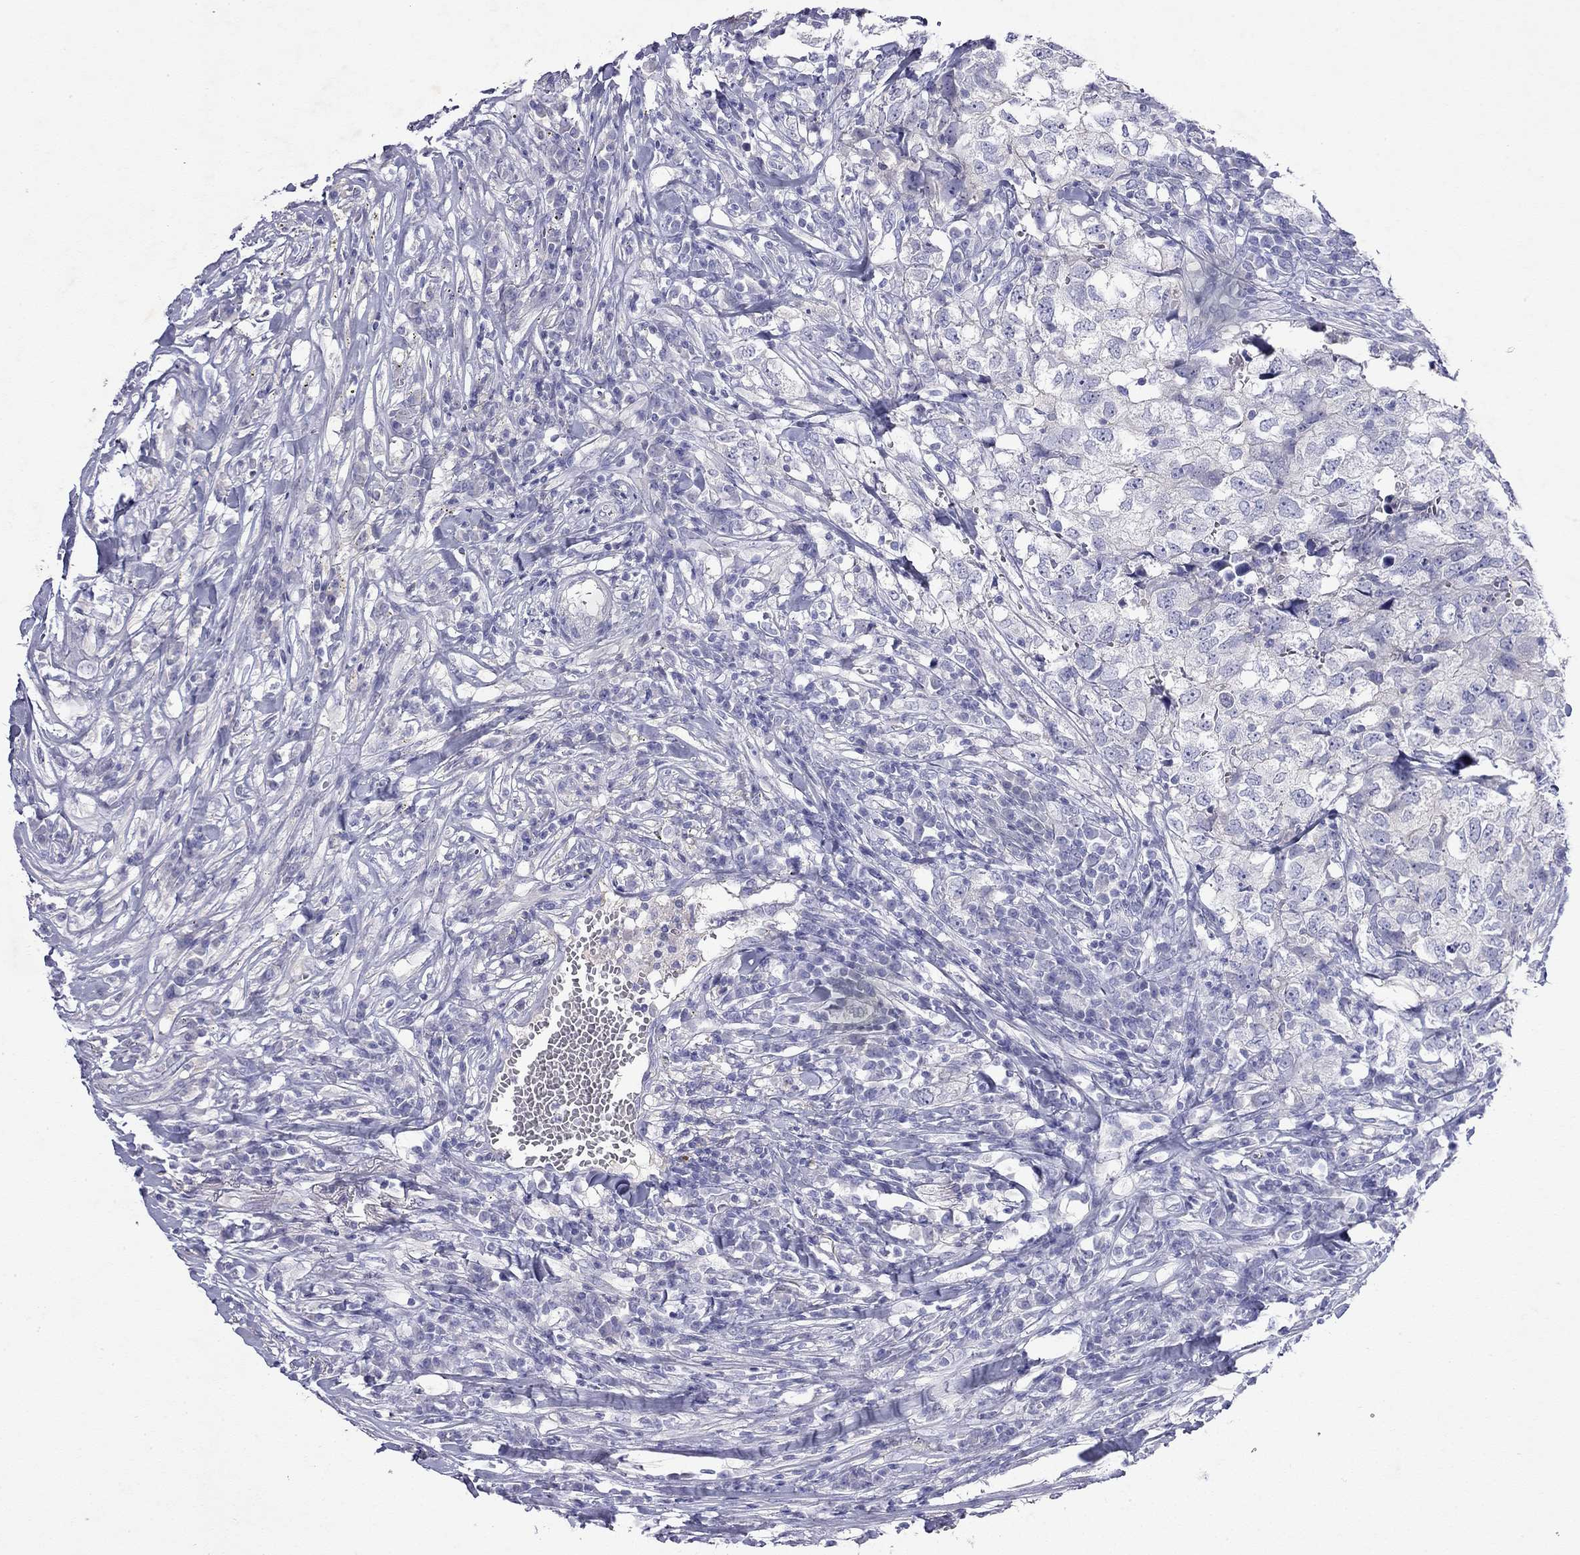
{"staining": {"intensity": "negative", "quantity": "none", "location": "none"}, "tissue": "breast cancer", "cell_type": "Tumor cells", "image_type": "cancer", "snomed": [{"axis": "morphology", "description": "Duct carcinoma"}, {"axis": "topography", "description": "Breast"}], "caption": "Tumor cells show no significant protein staining in intraductal carcinoma (breast).", "gene": "GNAT3", "patient": {"sex": "female", "age": 30}}